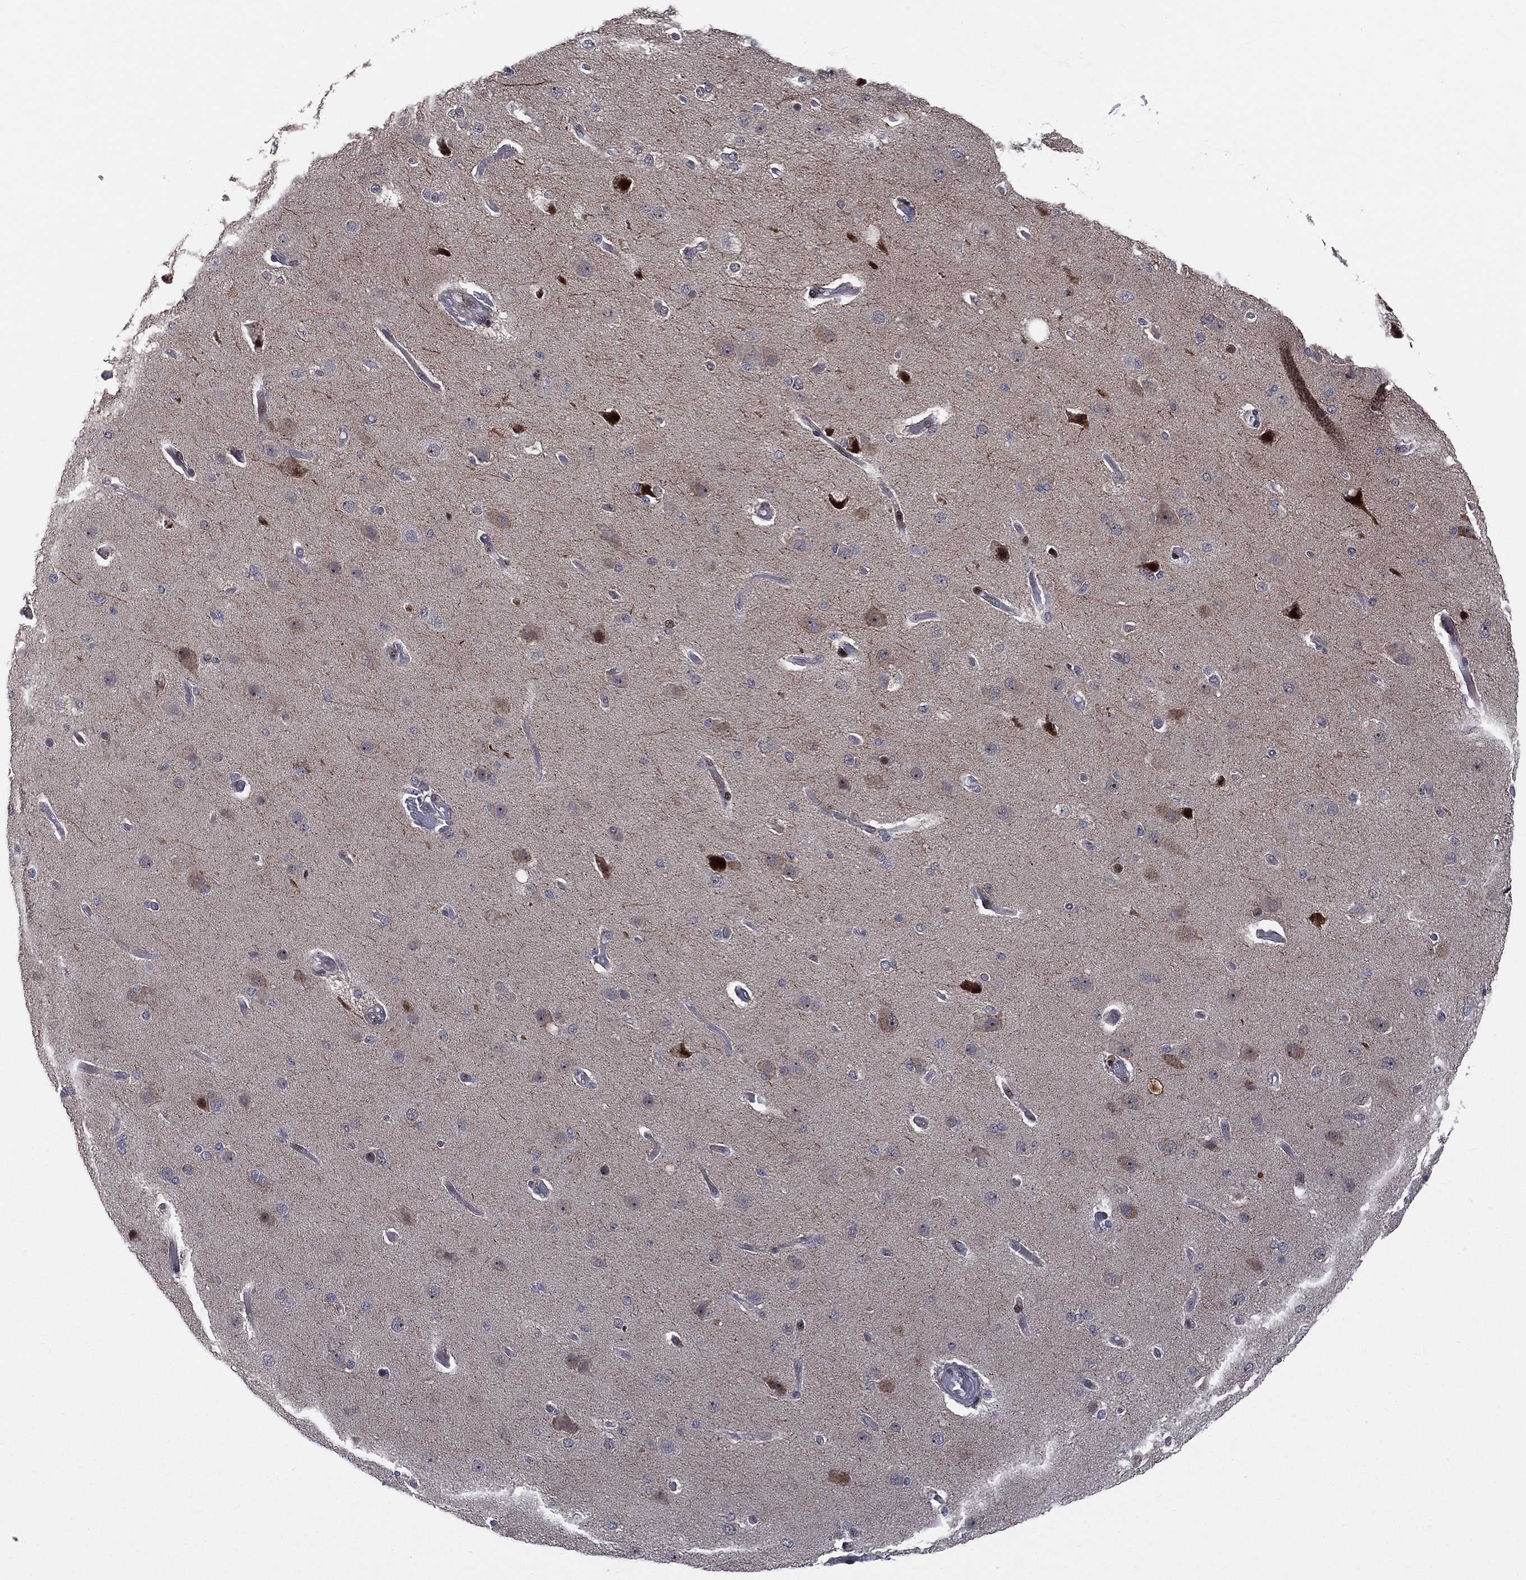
{"staining": {"intensity": "negative", "quantity": "none", "location": "none"}, "tissue": "cerebral cortex", "cell_type": "Endothelial cells", "image_type": "normal", "snomed": [{"axis": "morphology", "description": "Normal tissue, NOS"}, {"axis": "morphology", "description": "Glioma, malignant, High grade"}, {"axis": "topography", "description": "Cerebral cortex"}], "caption": "DAB immunohistochemical staining of benign human cerebral cortex demonstrates no significant positivity in endothelial cells. (IHC, brightfield microscopy, high magnification).", "gene": "VHL", "patient": {"sex": "male", "age": 77}}